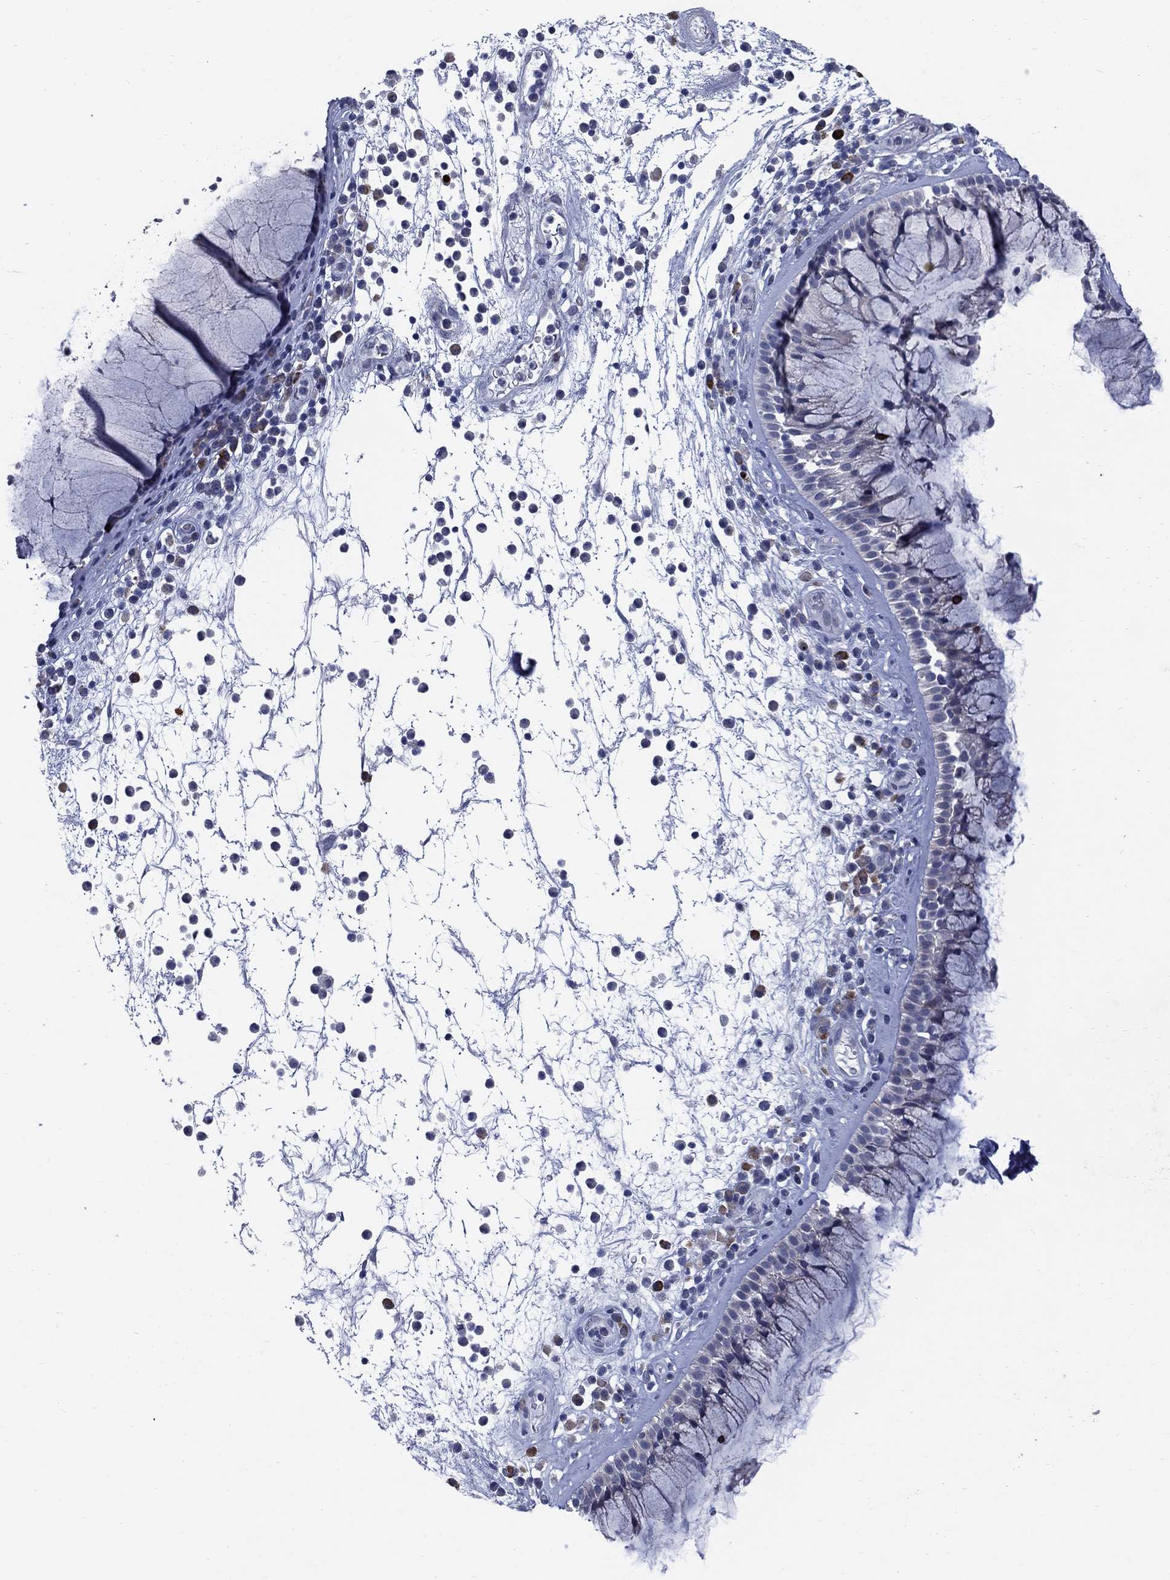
{"staining": {"intensity": "negative", "quantity": "none", "location": "none"}, "tissue": "nasopharynx", "cell_type": "Respiratory epithelial cells", "image_type": "normal", "snomed": [{"axis": "morphology", "description": "Normal tissue, NOS"}, {"axis": "topography", "description": "Nasopharynx"}], "caption": "An immunohistochemistry (IHC) image of unremarkable nasopharynx is shown. There is no staining in respiratory epithelial cells of nasopharynx. (Immunohistochemistry, brightfield microscopy, high magnification).", "gene": "NTRK2", "patient": {"sex": "male", "age": 77}}